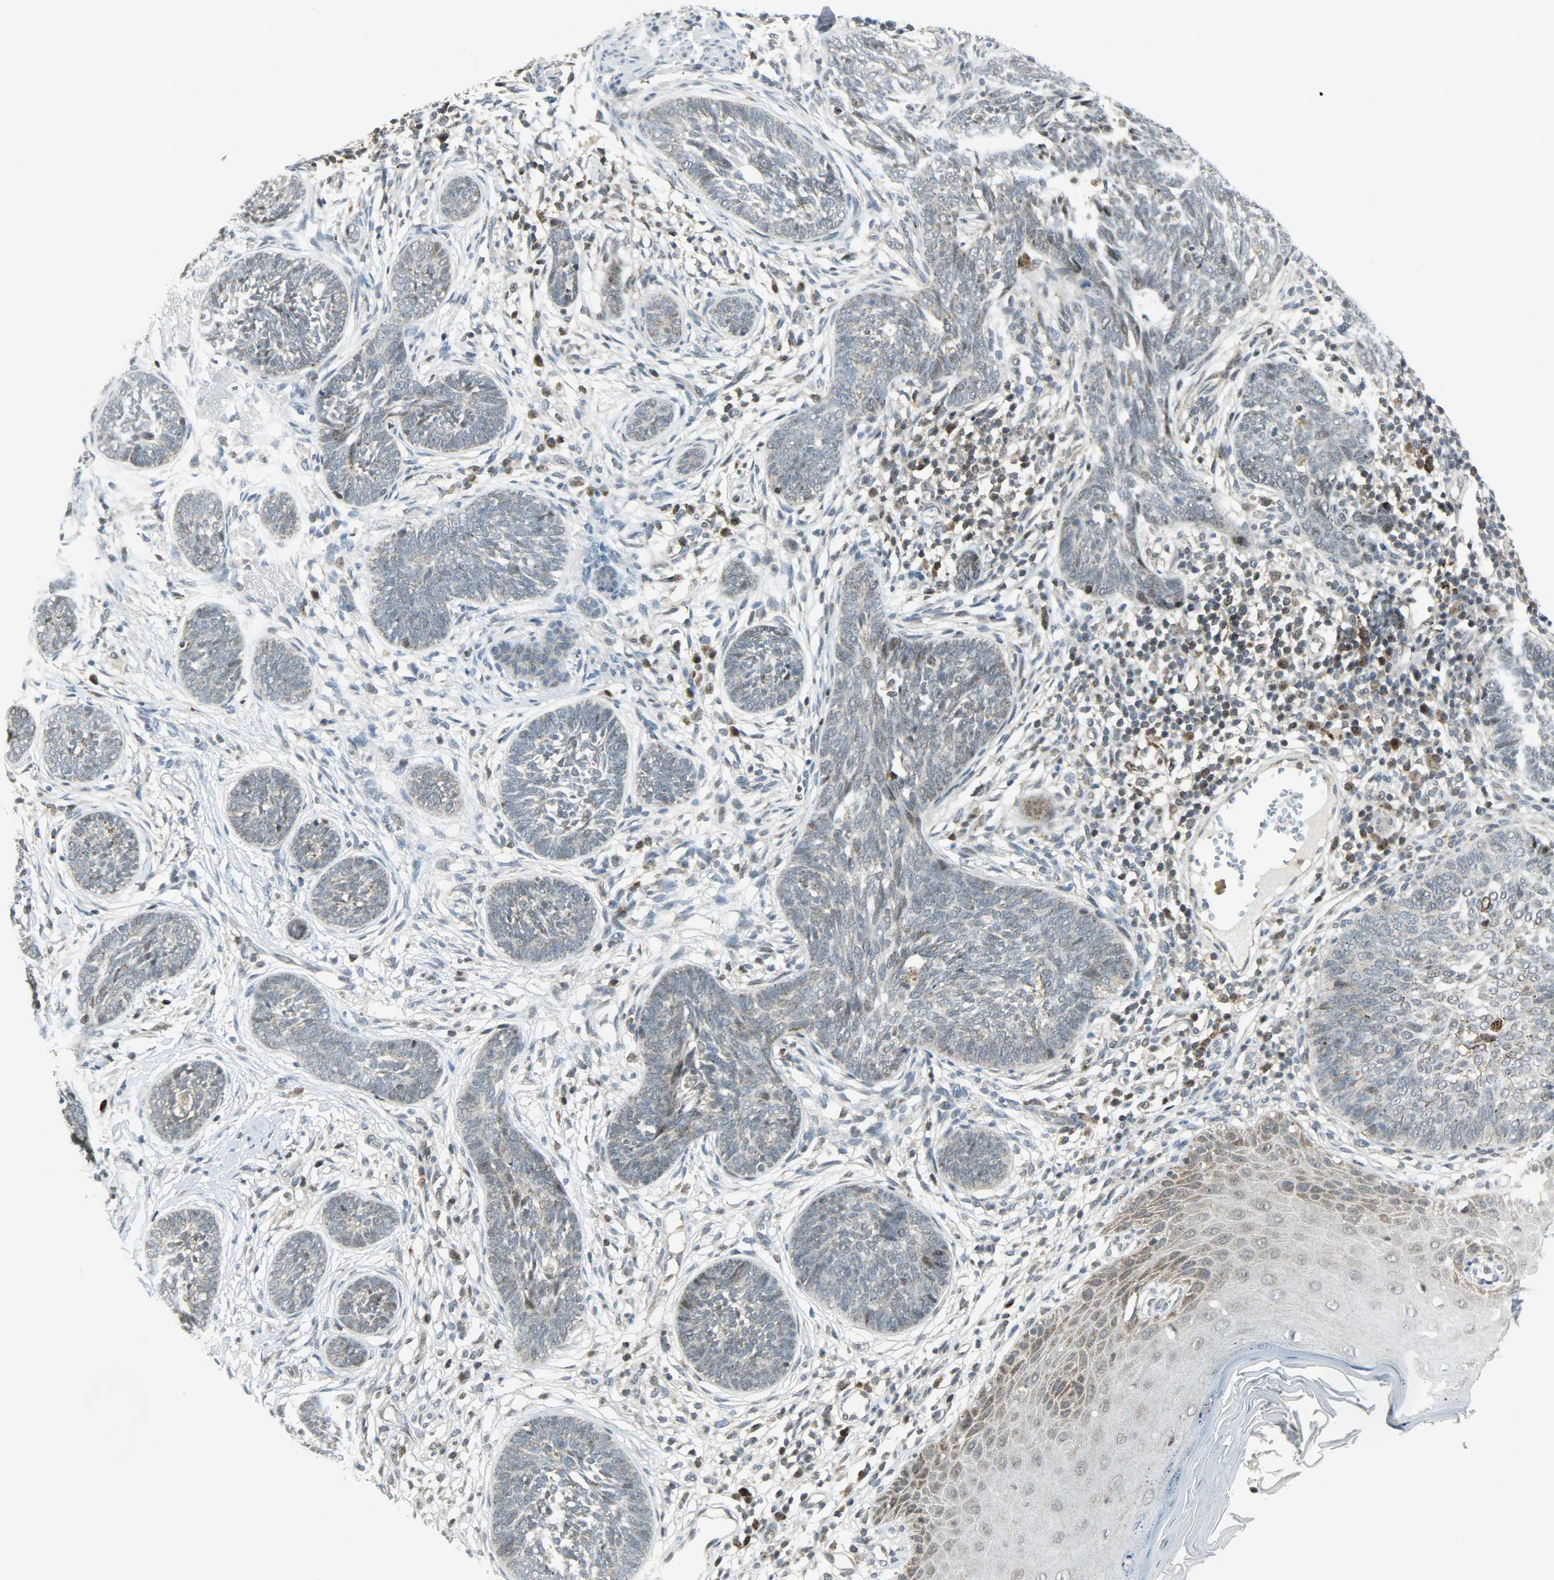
{"staining": {"intensity": "weak", "quantity": "<25%", "location": "cytoplasmic/membranous,nuclear"}, "tissue": "skin cancer", "cell_type": "Tumor cells", "image_type": "cancer", "snomed": [{"axis": "morphology", "description": "Normal tissue, NOS"}, {"axis": "morphology", "description": "Basal cell carcinoma"}, {"axis": "topography", "description": "Skin"}], "caption": "The micrograph exhibits no staining of tumor cells in skin cancer. (DAB (3,3'-diaminobenzidine) IHC visualized using brightfield microscopy, high magnification).", "gene": "IL15", "patient": {"sex": "male", "age": 87}}